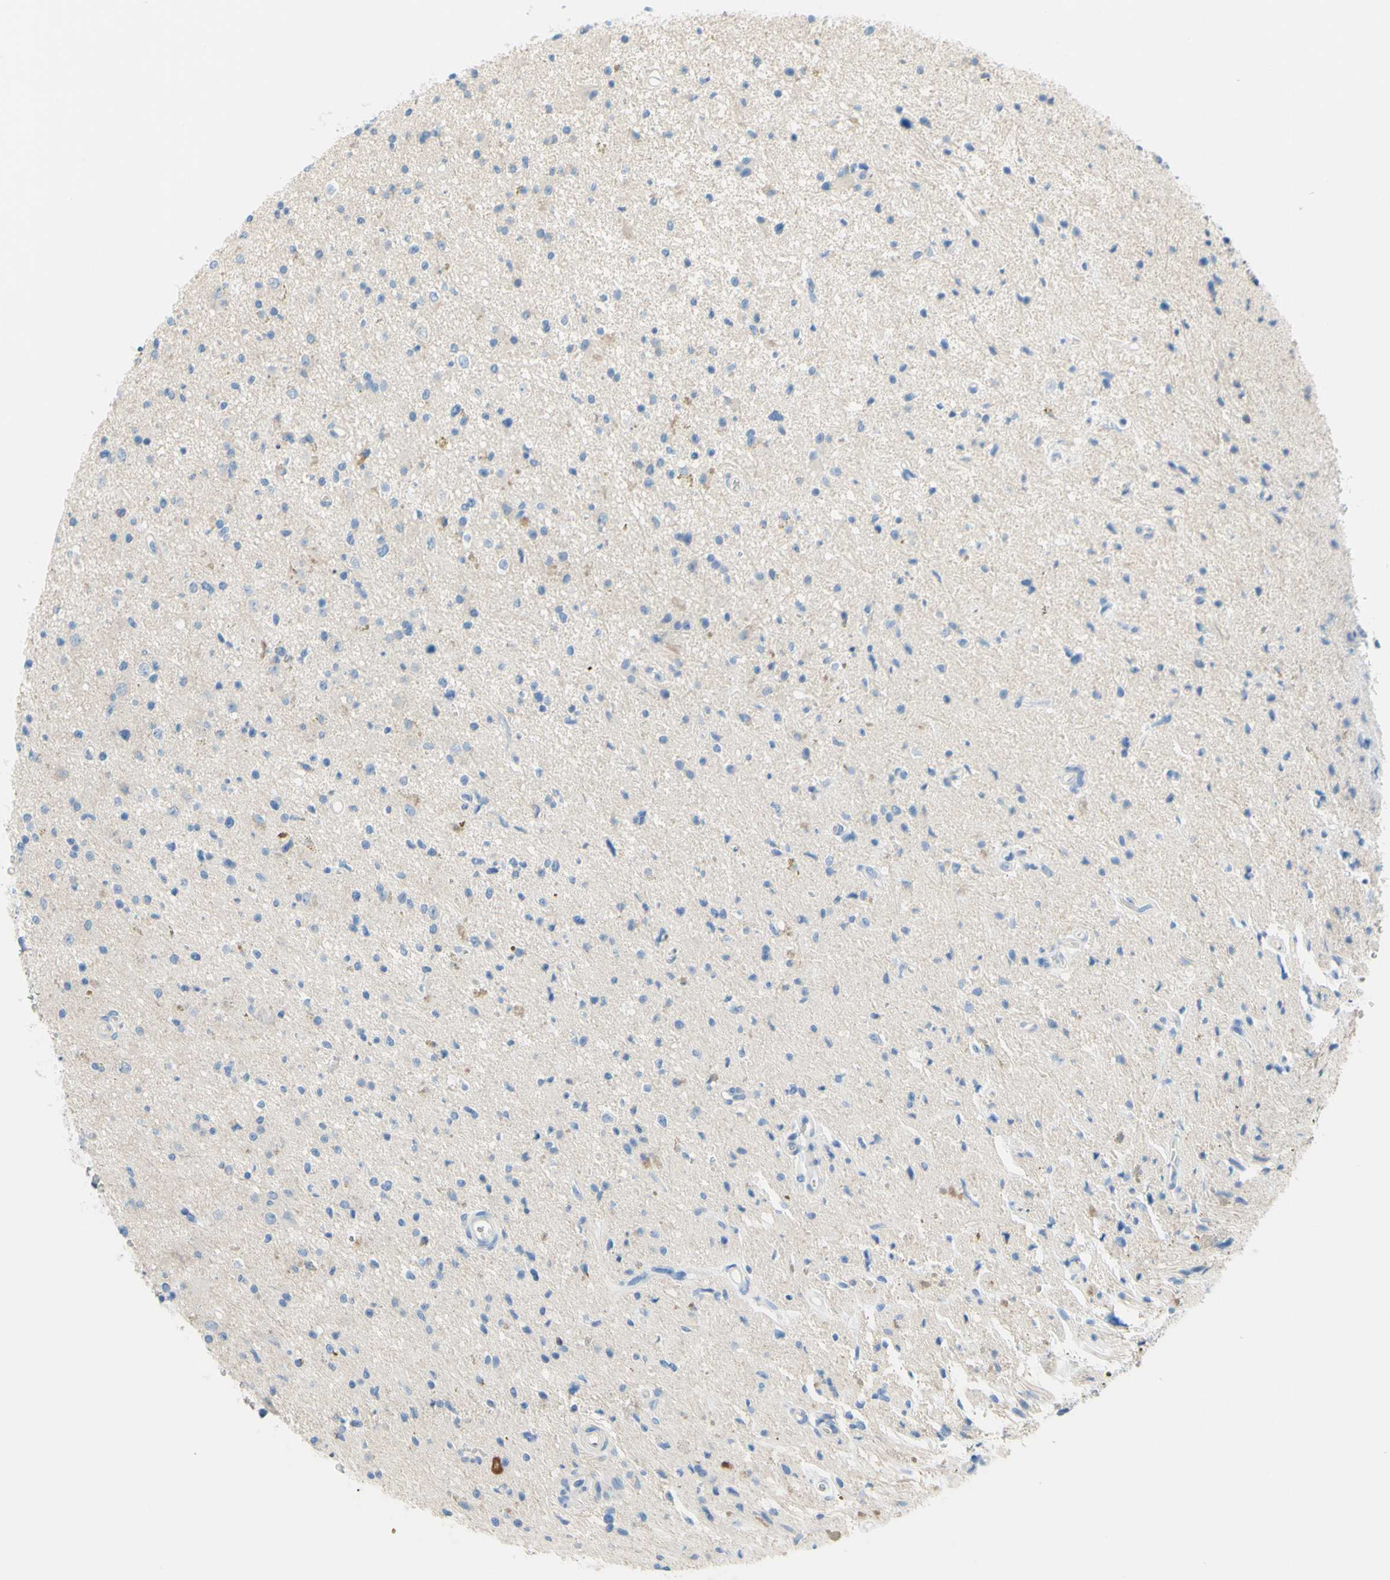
{"staining": {"intensity": "negative", "quantity": "none", "location": "none"}, "tissue": "glioma", "cell_type": "Tumor cells", "image_type": "cancer", "snomed": [{"axis": "morphology", "description": "Glioma, malignant, High grade"}, {"axis": "topography", "description": "Brain"}], "caption": "This is a histopathology image of IHC staining of malignant high-grade glioma, which shows no staining in tumor cells.", "gene": "PRRG2", "patient": {"sex": "male", "age": 33}}